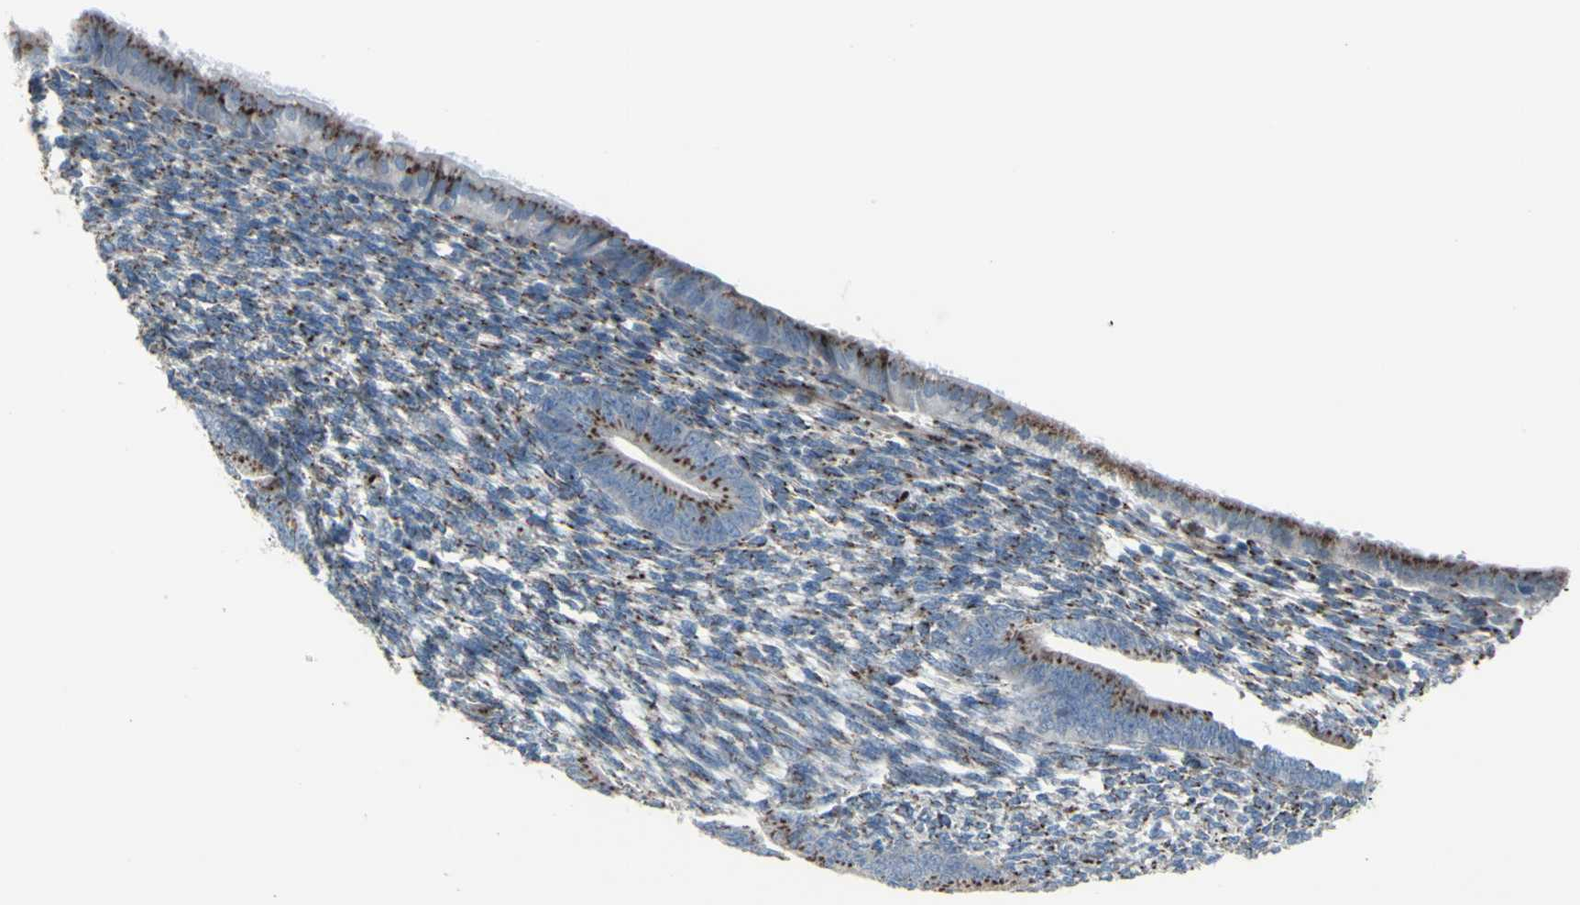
{"staining": {"intensity": "moderate", "quantity": "25%-75%", "location": "cytoplasmic/membranous"}, "tissue": "endometrium", "cell_type": "Cells in endometrial stroma", "image_type": "normal", "snomed": [{"axis": "morphology", "description": "Normal tissue, NOS"}, {"axis": "topography", "description": "Endometrium"}], "caption": "Immunohistochemistry (IHC) of unremarkable human endometrium reveals medium levels of moderate cytoplasmic/membranous expression in about 25%-75% of cells in endometrial stroma. (Stains: DAB in brown, nuclei in blue, Microscopy: brightfield microscopy at high magnification).", "gene": "GLG1", "patient": {"sex": "female", "age": 57}}